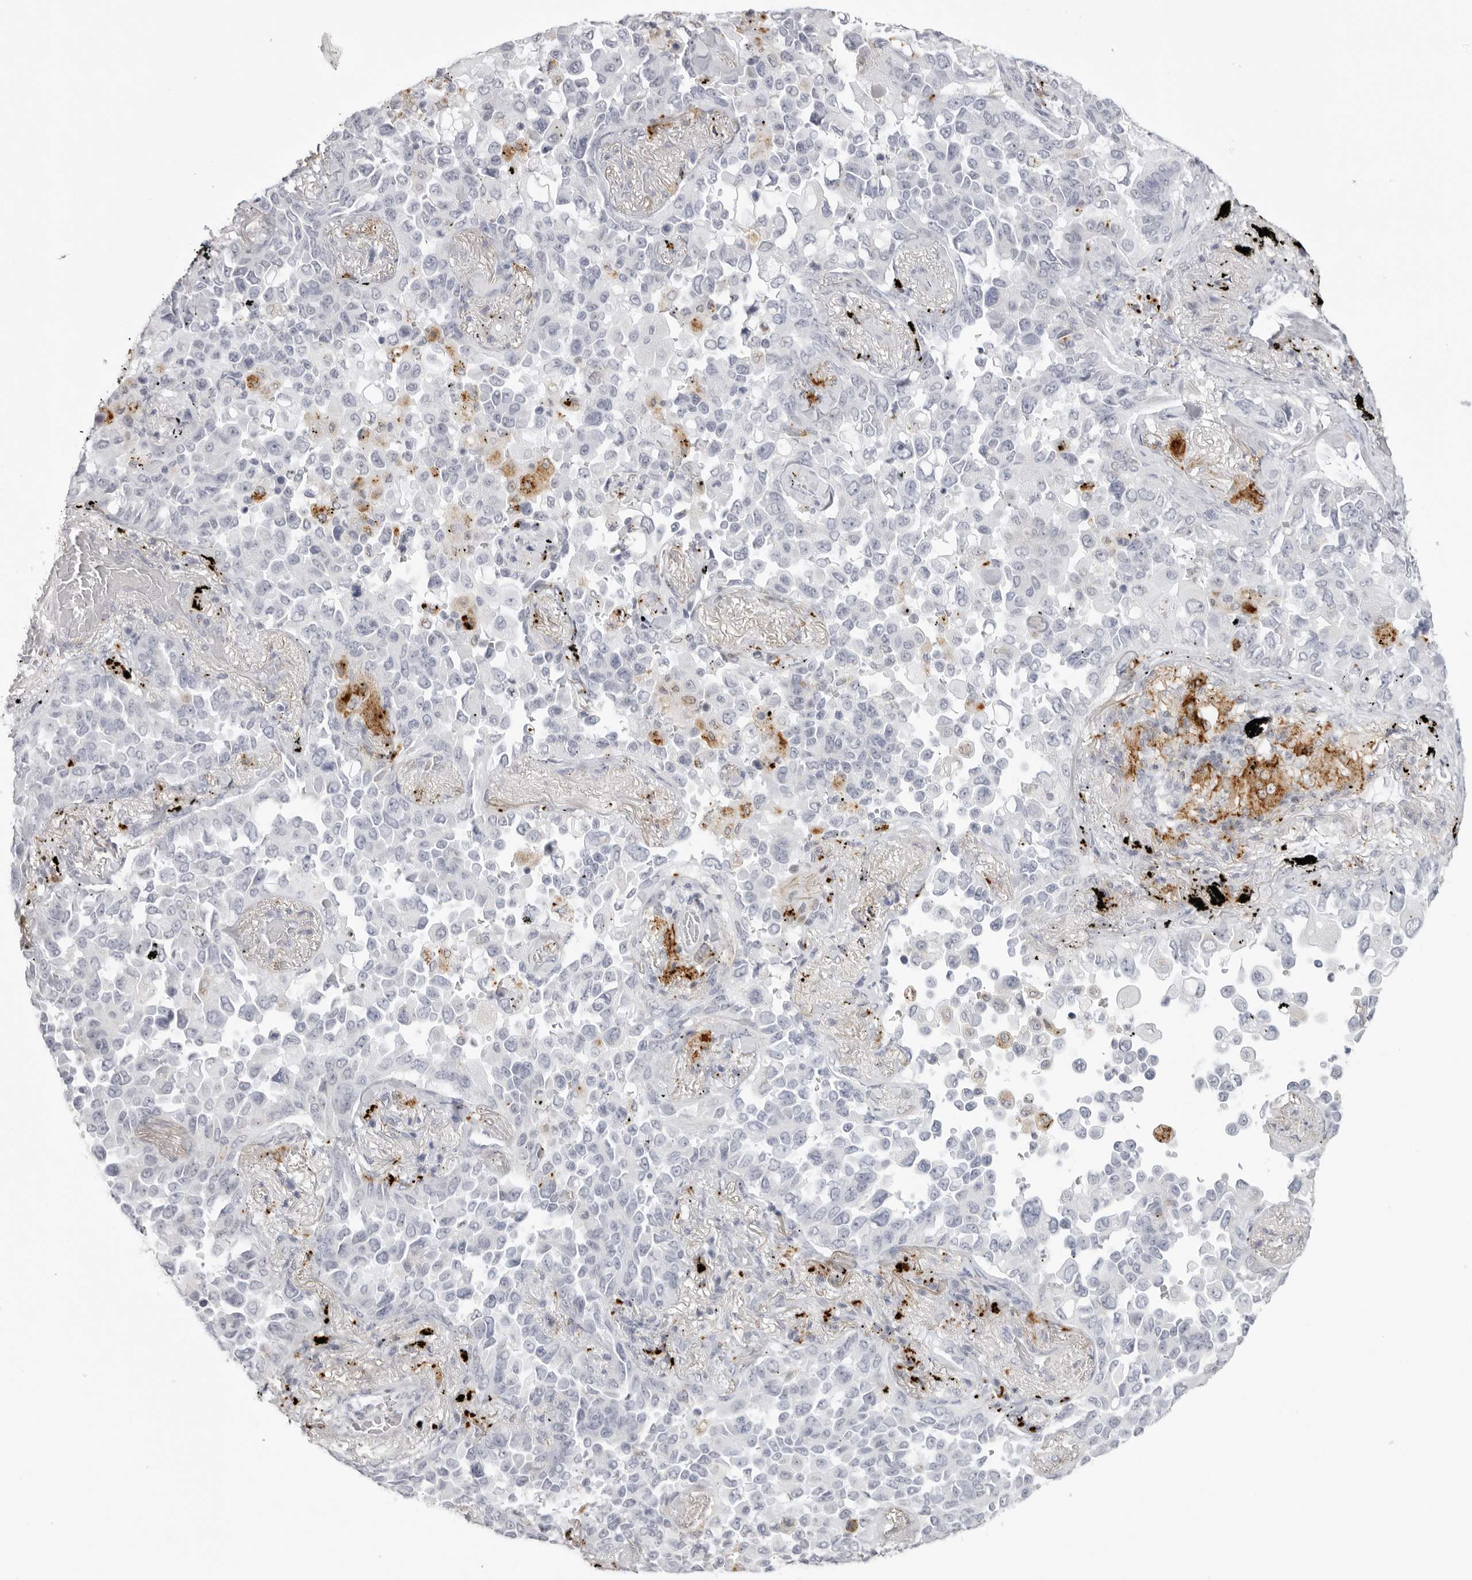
{"staining": {"intensity": "negative", "quantity": "none", "location": "none"}, "tissue": "lung cancer", "cell_type": "Tumor cells", "image_type": "cancer", "snomed": [{"axis": "morphology", "description": "Adenocarcinoma, NOS"}, {"axis": "topography", "description": "Lung"}], "caption": "This is an immunohistochemistry micrograph of human lung adenocarcinoma. There is no expression in tumor cells.", "gene": "IL25", "patient": {"sex": "female", "age": 67}}